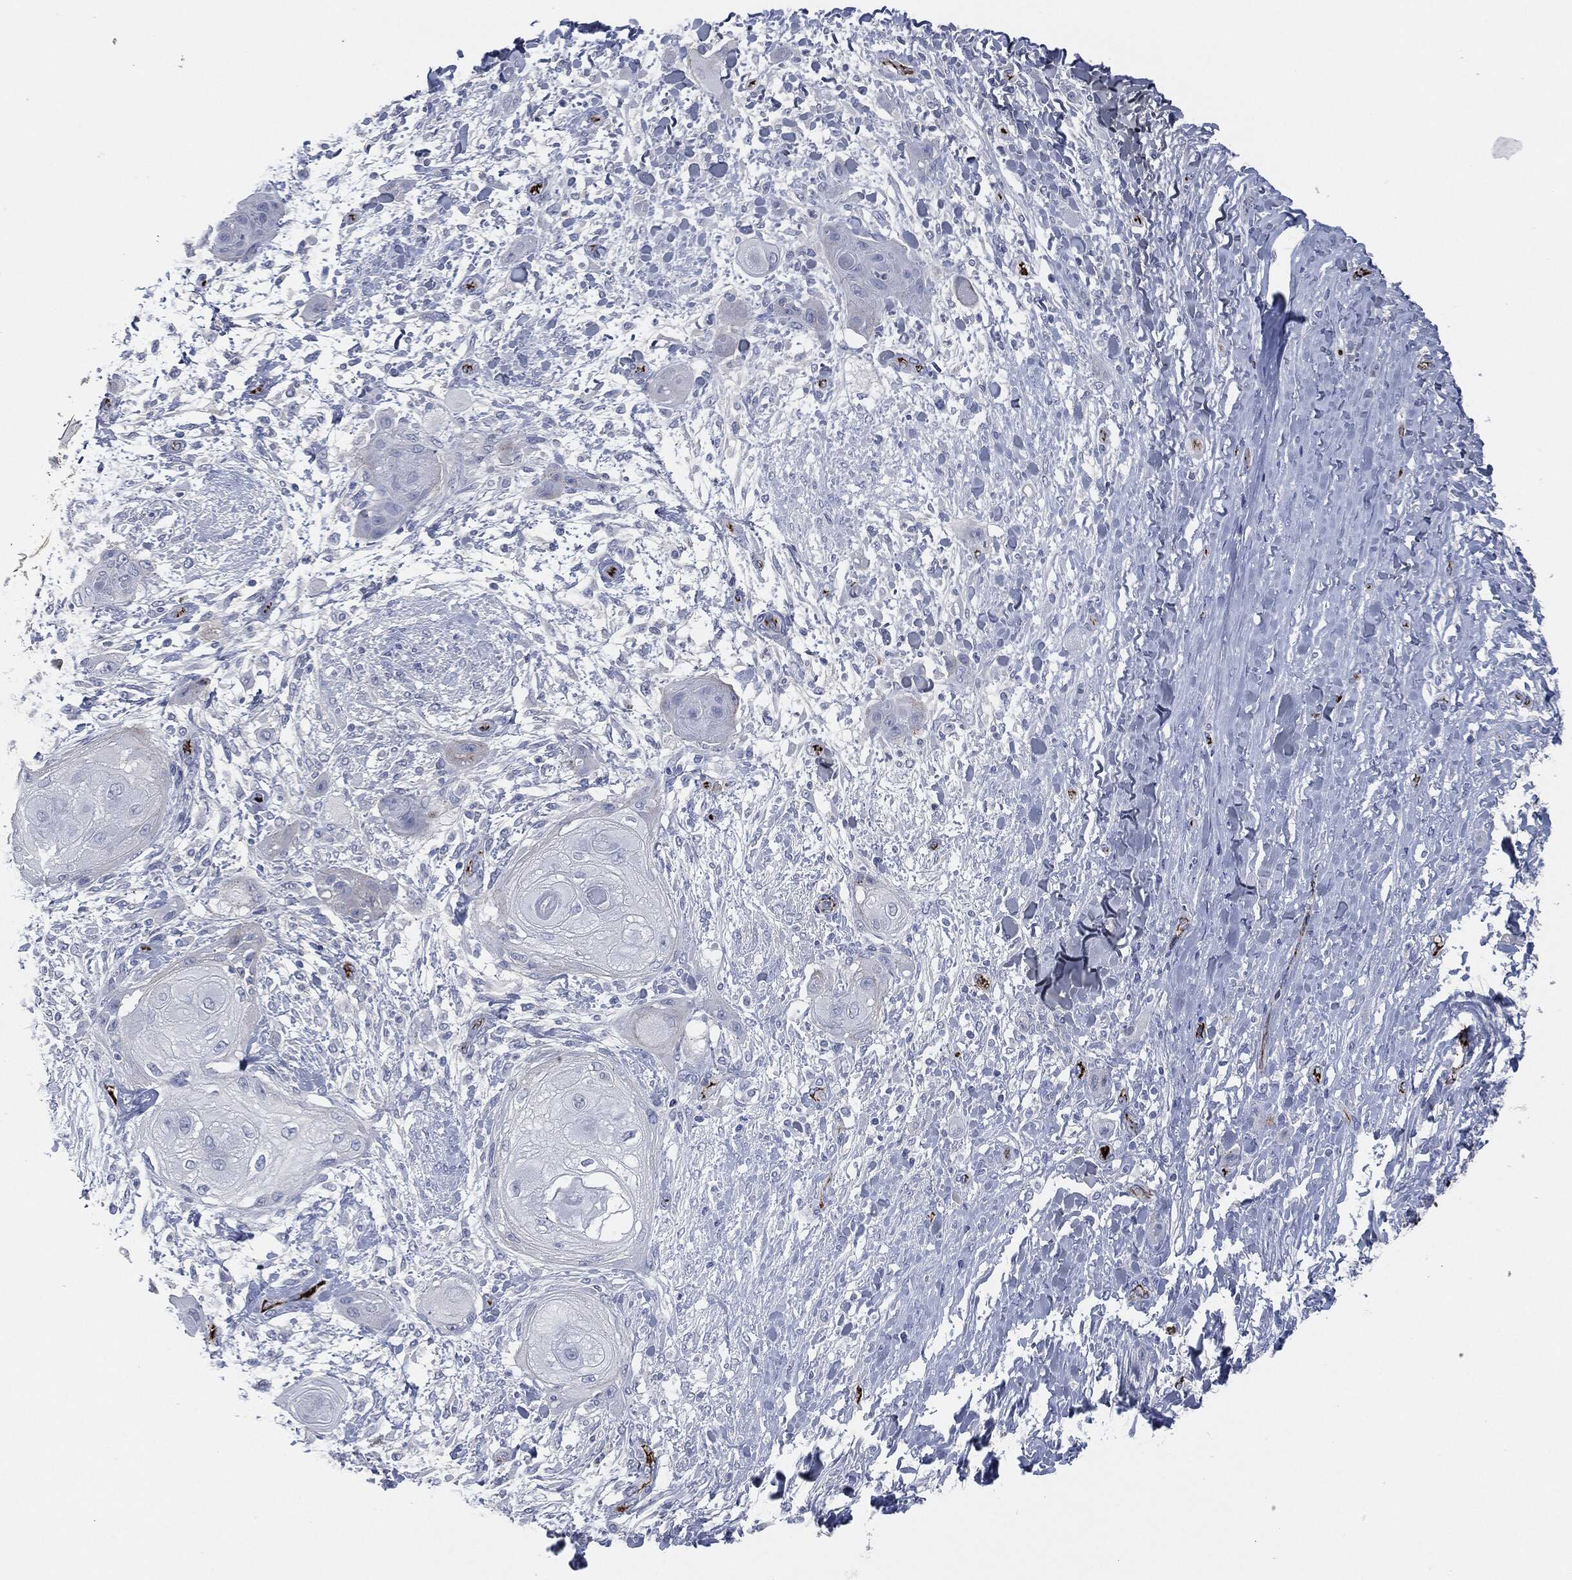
{"staining": {"intensity": "negative", "quantity": "none", "location": "none"}, "tissue": "skin cancer", "cell_type": "Tumor cells", "image_type": "cancer", "snomed": [{"axis": "morphology", "description": "Squamous cell carcinoma, NOS"}, {"axis": "topography", "description": "Skin"}], "caption": "This is an immunohistochemistry (IHC) photomicrograph of human squamous cell carcinoma (skin). There is no positivity in tumor cells.", "gene": "APOB", "patient": {"sex": "male", "age": 62}}